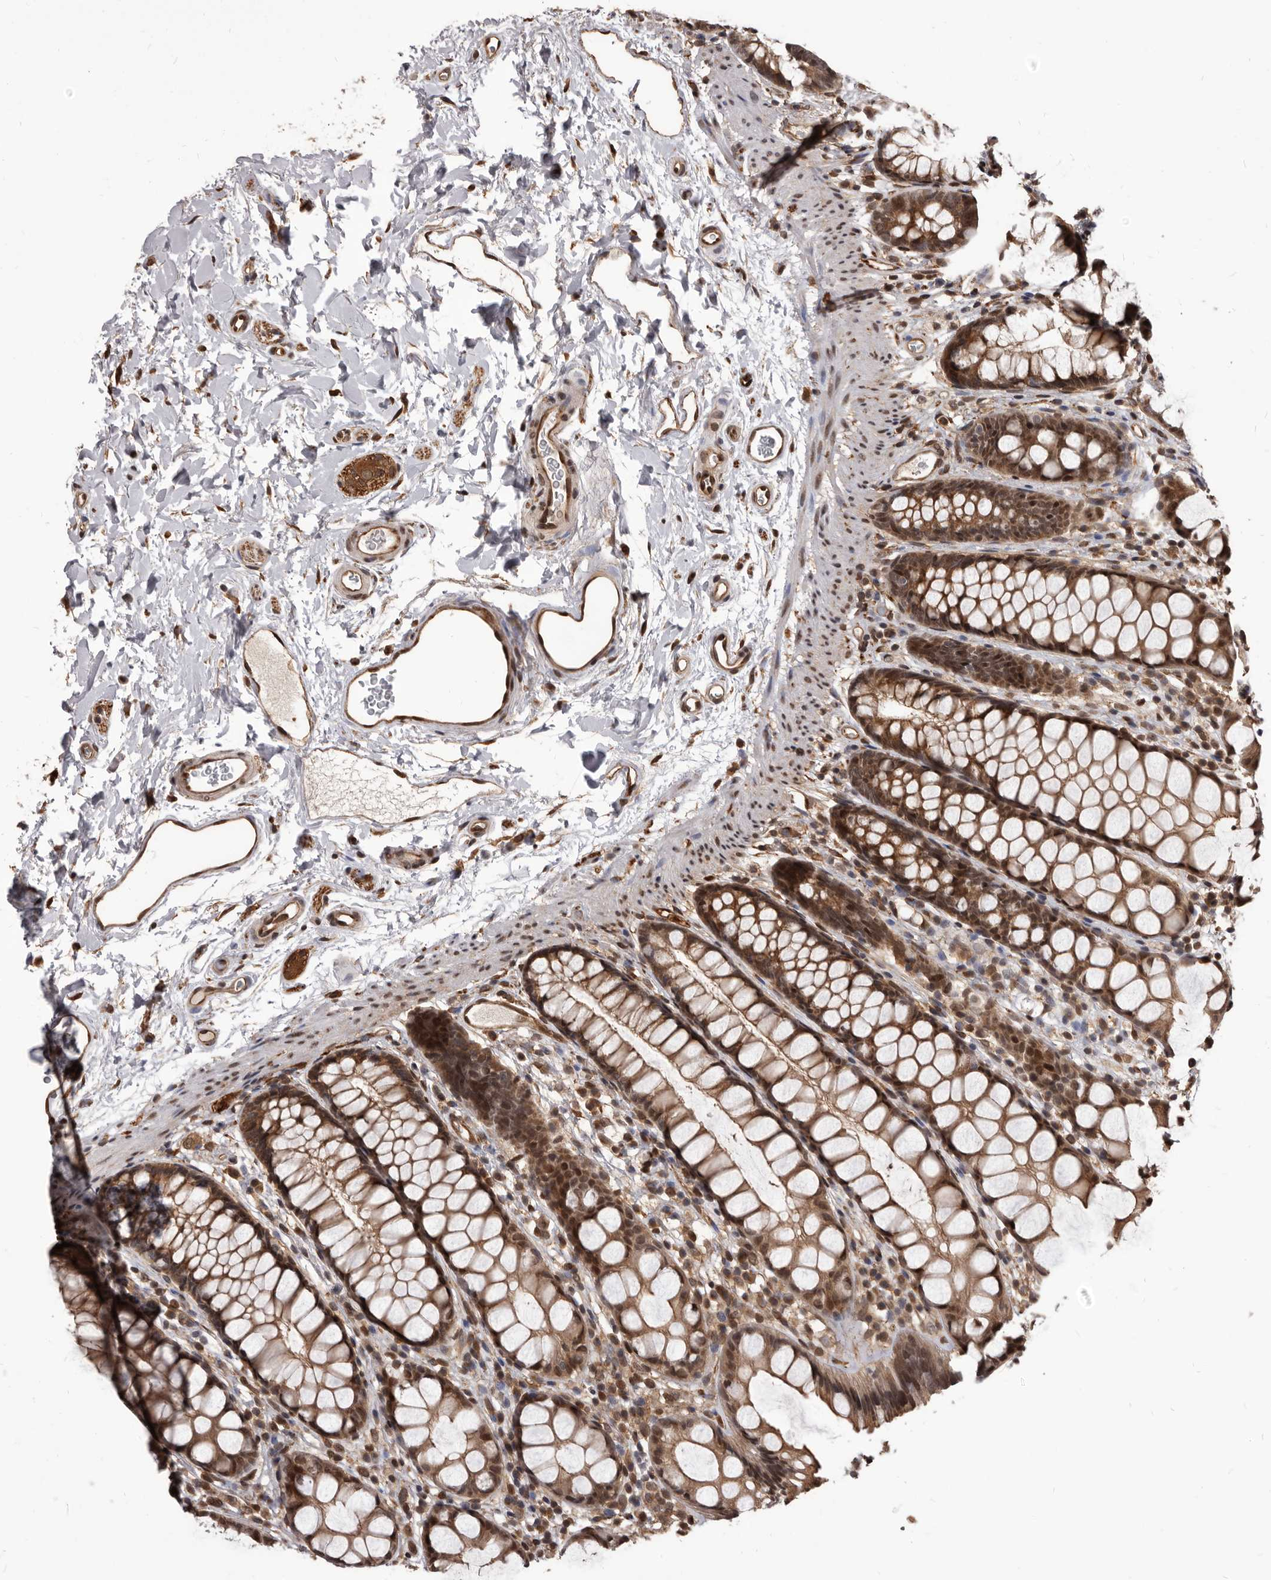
{"staining": {"intensity": "strong", "quantity": ">75%", "location": "cytoplasmic/membranous,nuclear"}, "tissue": "rectum", "cell_type": "Glandular cells", "image_type": "normal", "snomed": [{"axis": "morphology", "description": "Normal tissue, NOS"}, {"axis": "topography", "description": "Rectum"}], "caption": "An immunohistochemistry (IHC) histopathology image of normal tissue is shown. Protein staining in brown highlights strong cytoplasmic/membranous,nuclear positivity in rectum within glandular cells.", "gene": "ADAMTS20", "patient": {"sex": "female", "age": 65}}